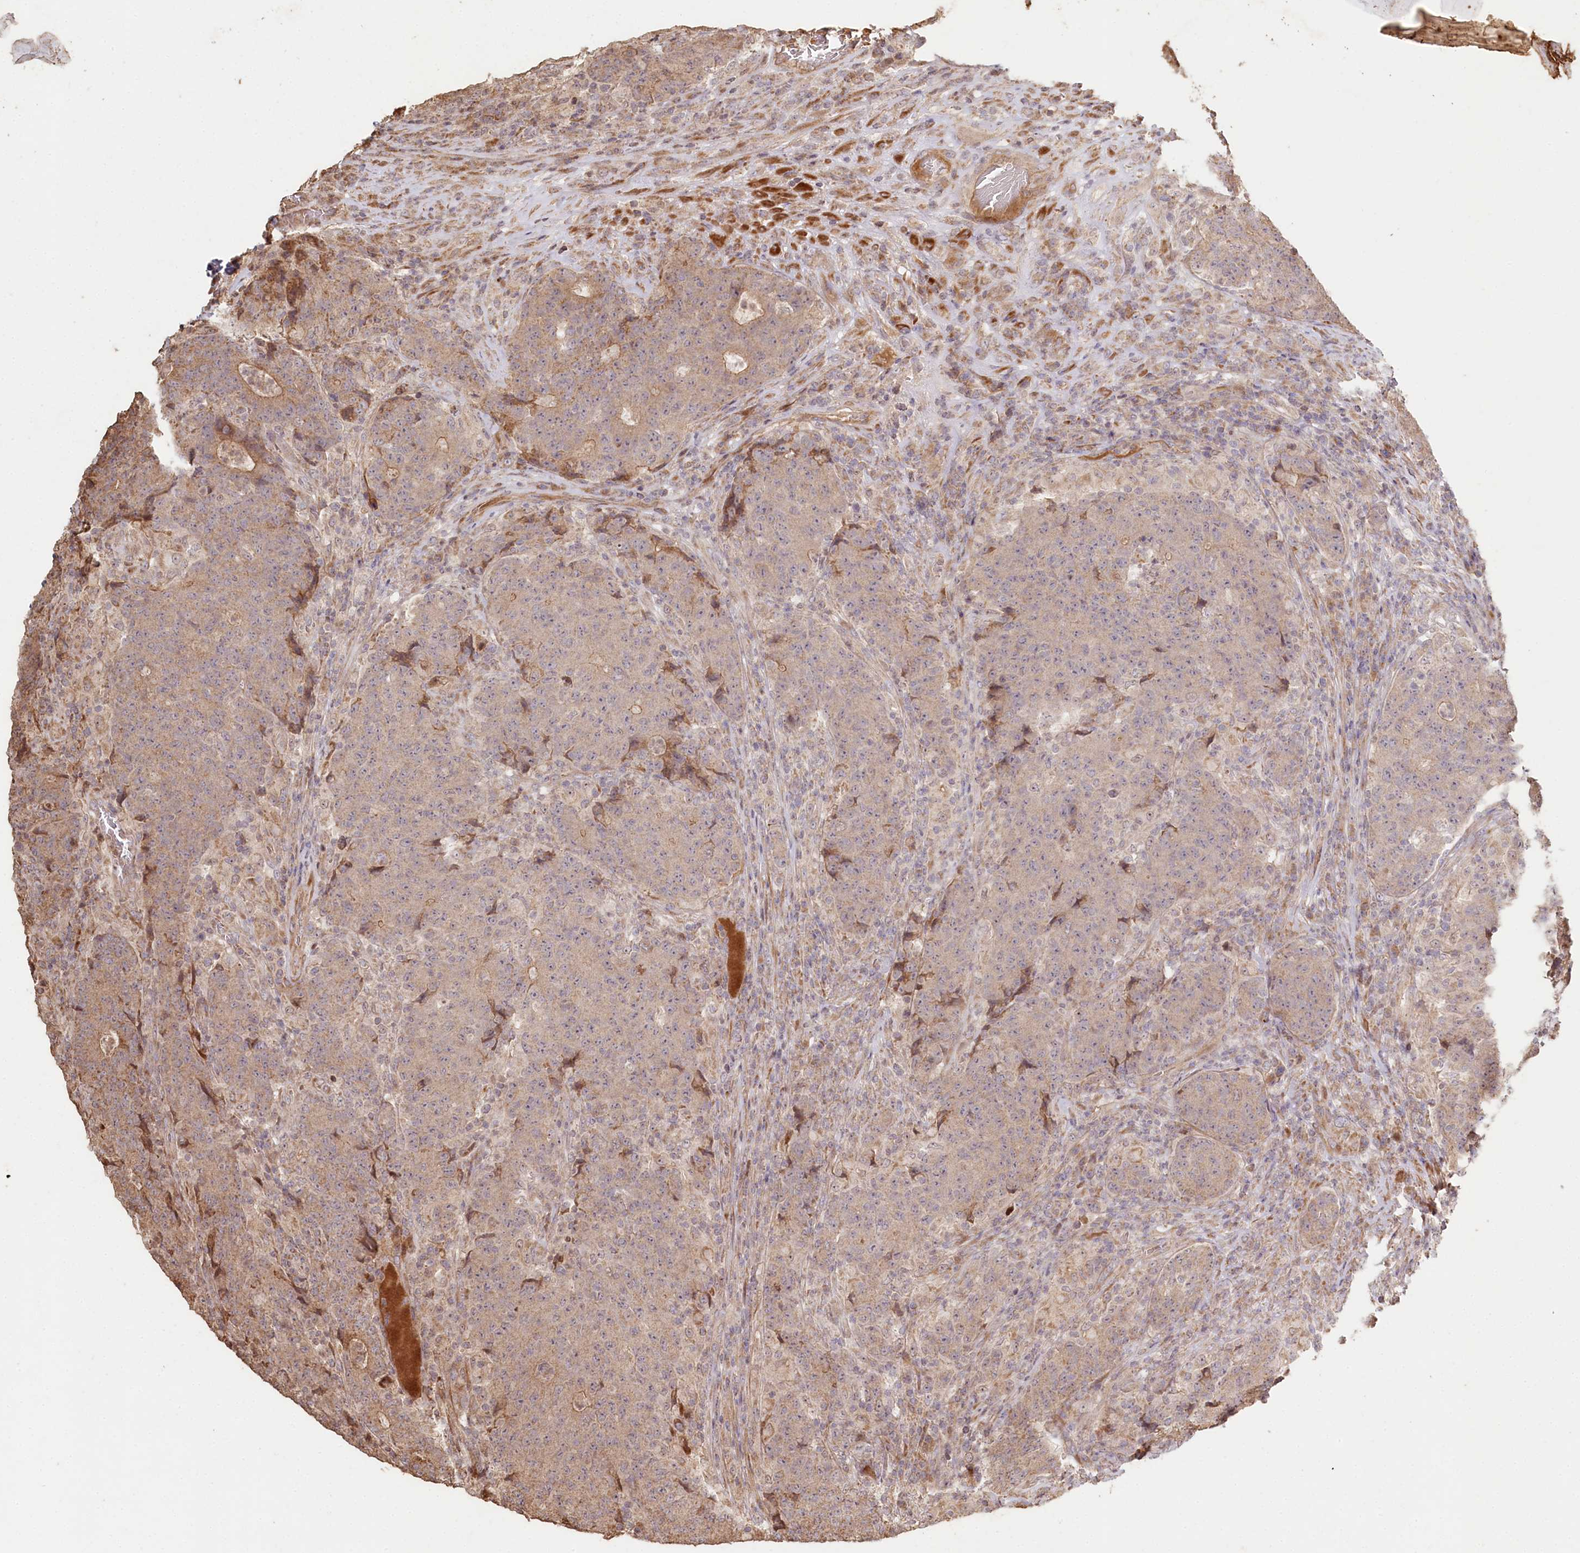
{"staining": {"intensity": "weak", "quantity": "25%-75%", "location": "cytoplasmic/membranous"}, "tissue": "colorectal cancer", "cell_type": "Tumor cells", "image_type": "cancer", "snomed": [{"axis": "morphology", "description": "Adenocarcinoma, NOS"}, {"axis": "topography", "description": "Colon"}], "caption": "Immunohistochemical staining of human colorectal cancer (adenocarcinoma) exhibits weak cytoplasmic/membranous protein staining in about 25%-75% of tumor cells.", "gene": "HAL", "patient": {"sex": "female", "age": 75}}